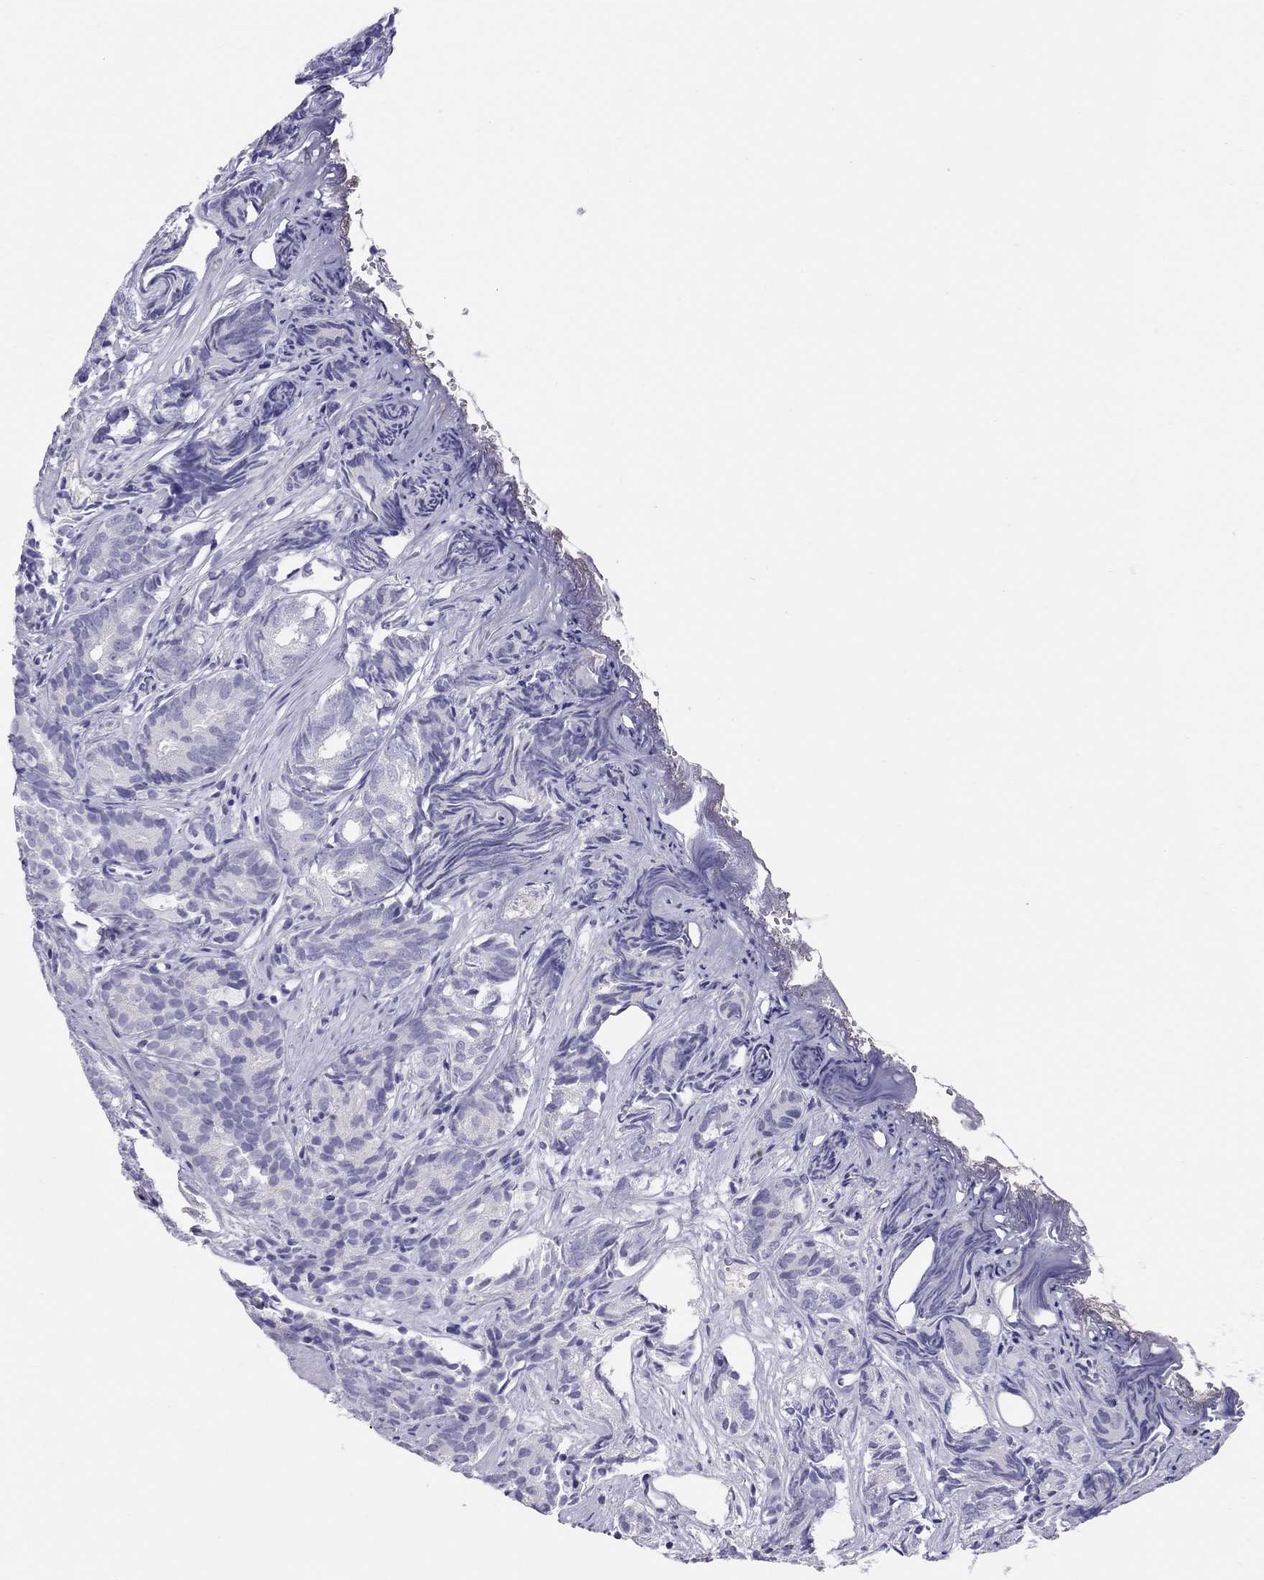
{"staining": {"intensity": "negative", "quantity": "none", "location": "none"}, "tissue": "prostate cancer", "cell_type": "Tumor cells", "image_type": "cancer", "snomed": [{"axis": "morphology", "description": "Adenocarcinoma, High grade"}, {"axis": "topography", "description": "Prostate"}], "caption": "Human prostate cancer stained for a protein using immunohistochemistry (IHC) shows no staining in tumor cells.", "gene": "PSMB11", "patient": {"sex": "male", "age": 84}}